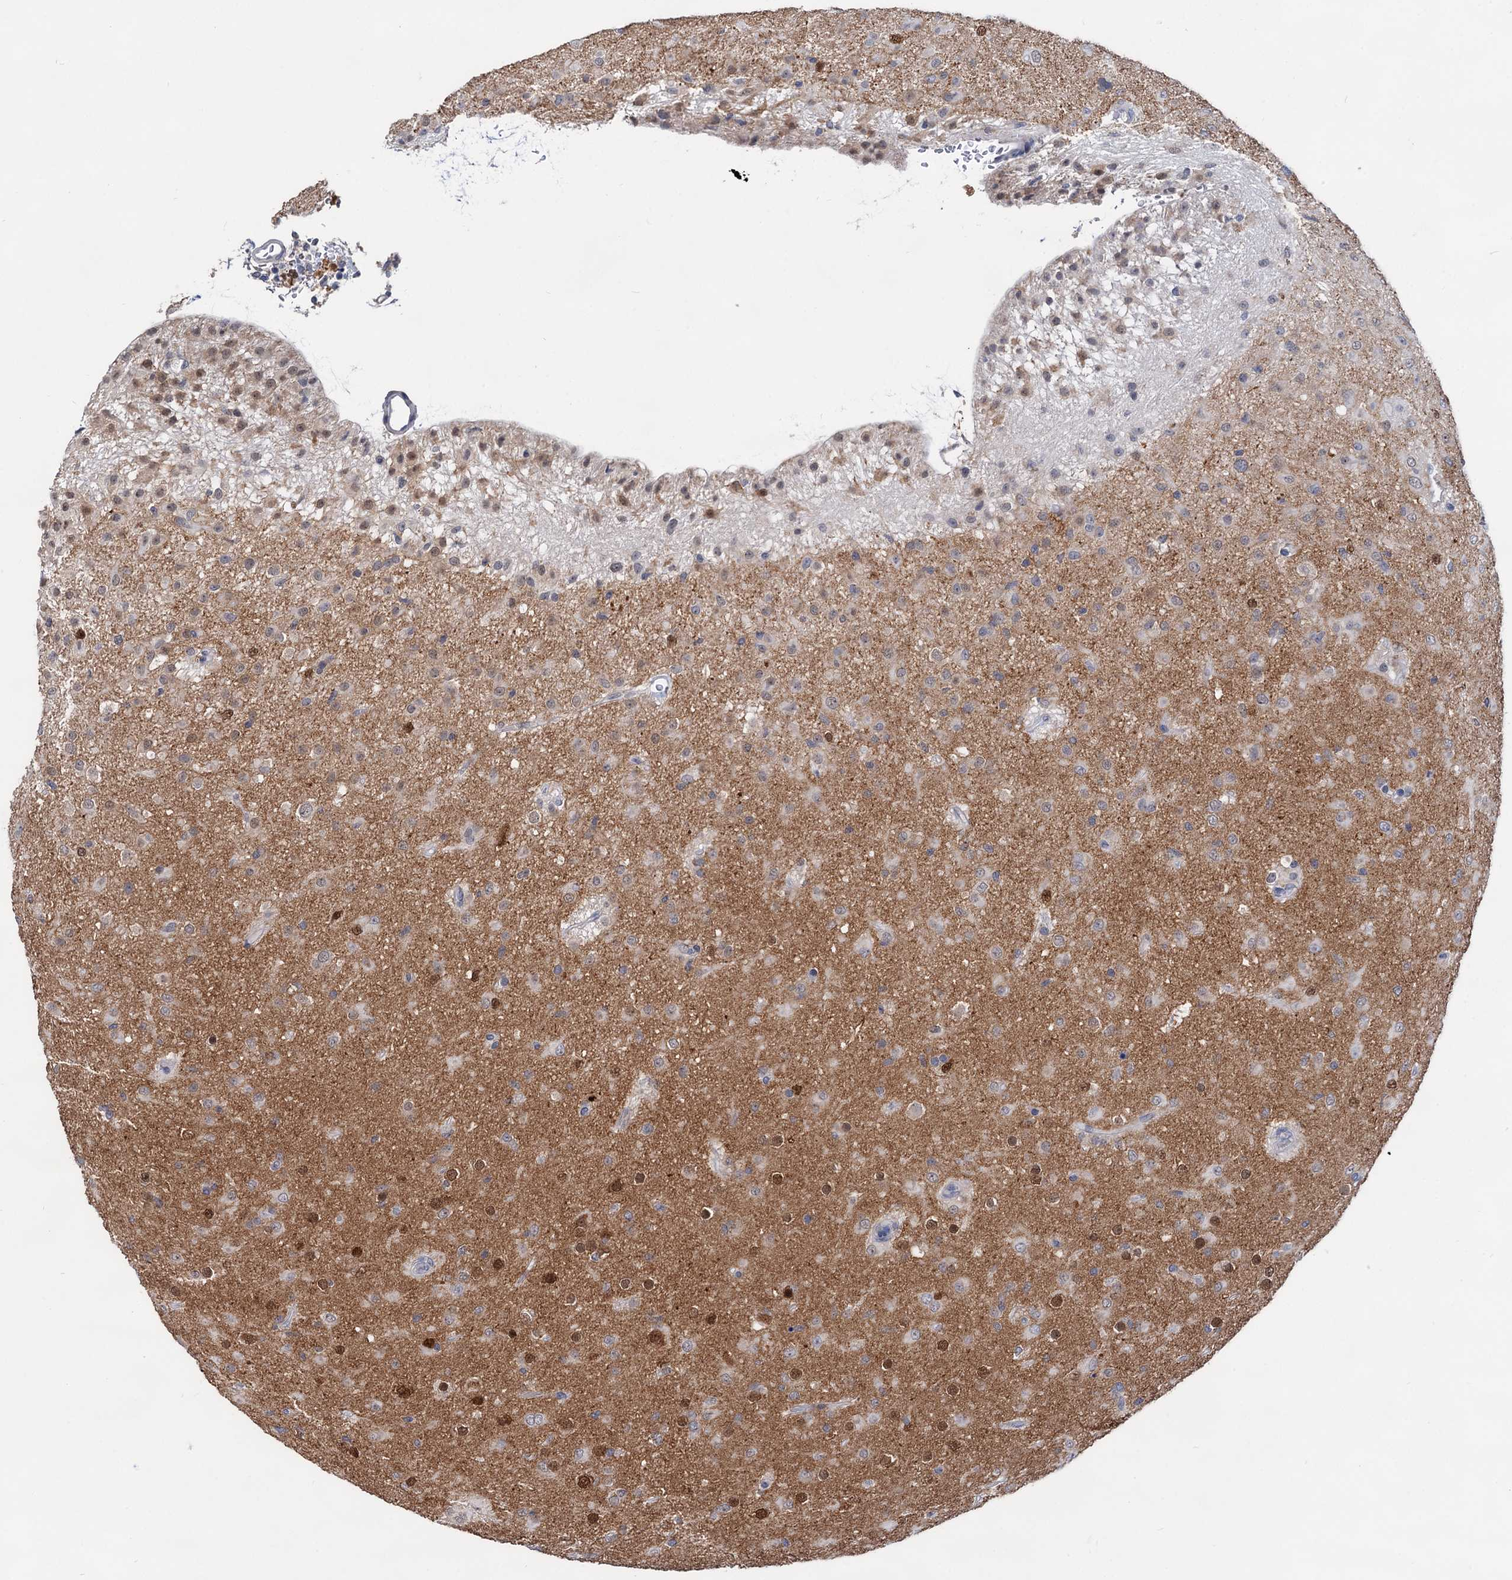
{"staining": {"intensity": "weak", "quantity": "<25%", "location": "cytoplasmic/membranous"}, "tissue": "glioma", "cell_type": "Tumor cells", "image_type": "cancer", "snomed": [{"axis": "morphology", "description": "Glioma, malignant, Low grade"}, {"axis": "topography", "description": "Brain"}], "caption": "Tumor cells show no significant protein expression in glioma.", "gene": "CAPRIN2", "patient": {"sex": "male", "age": 65}}